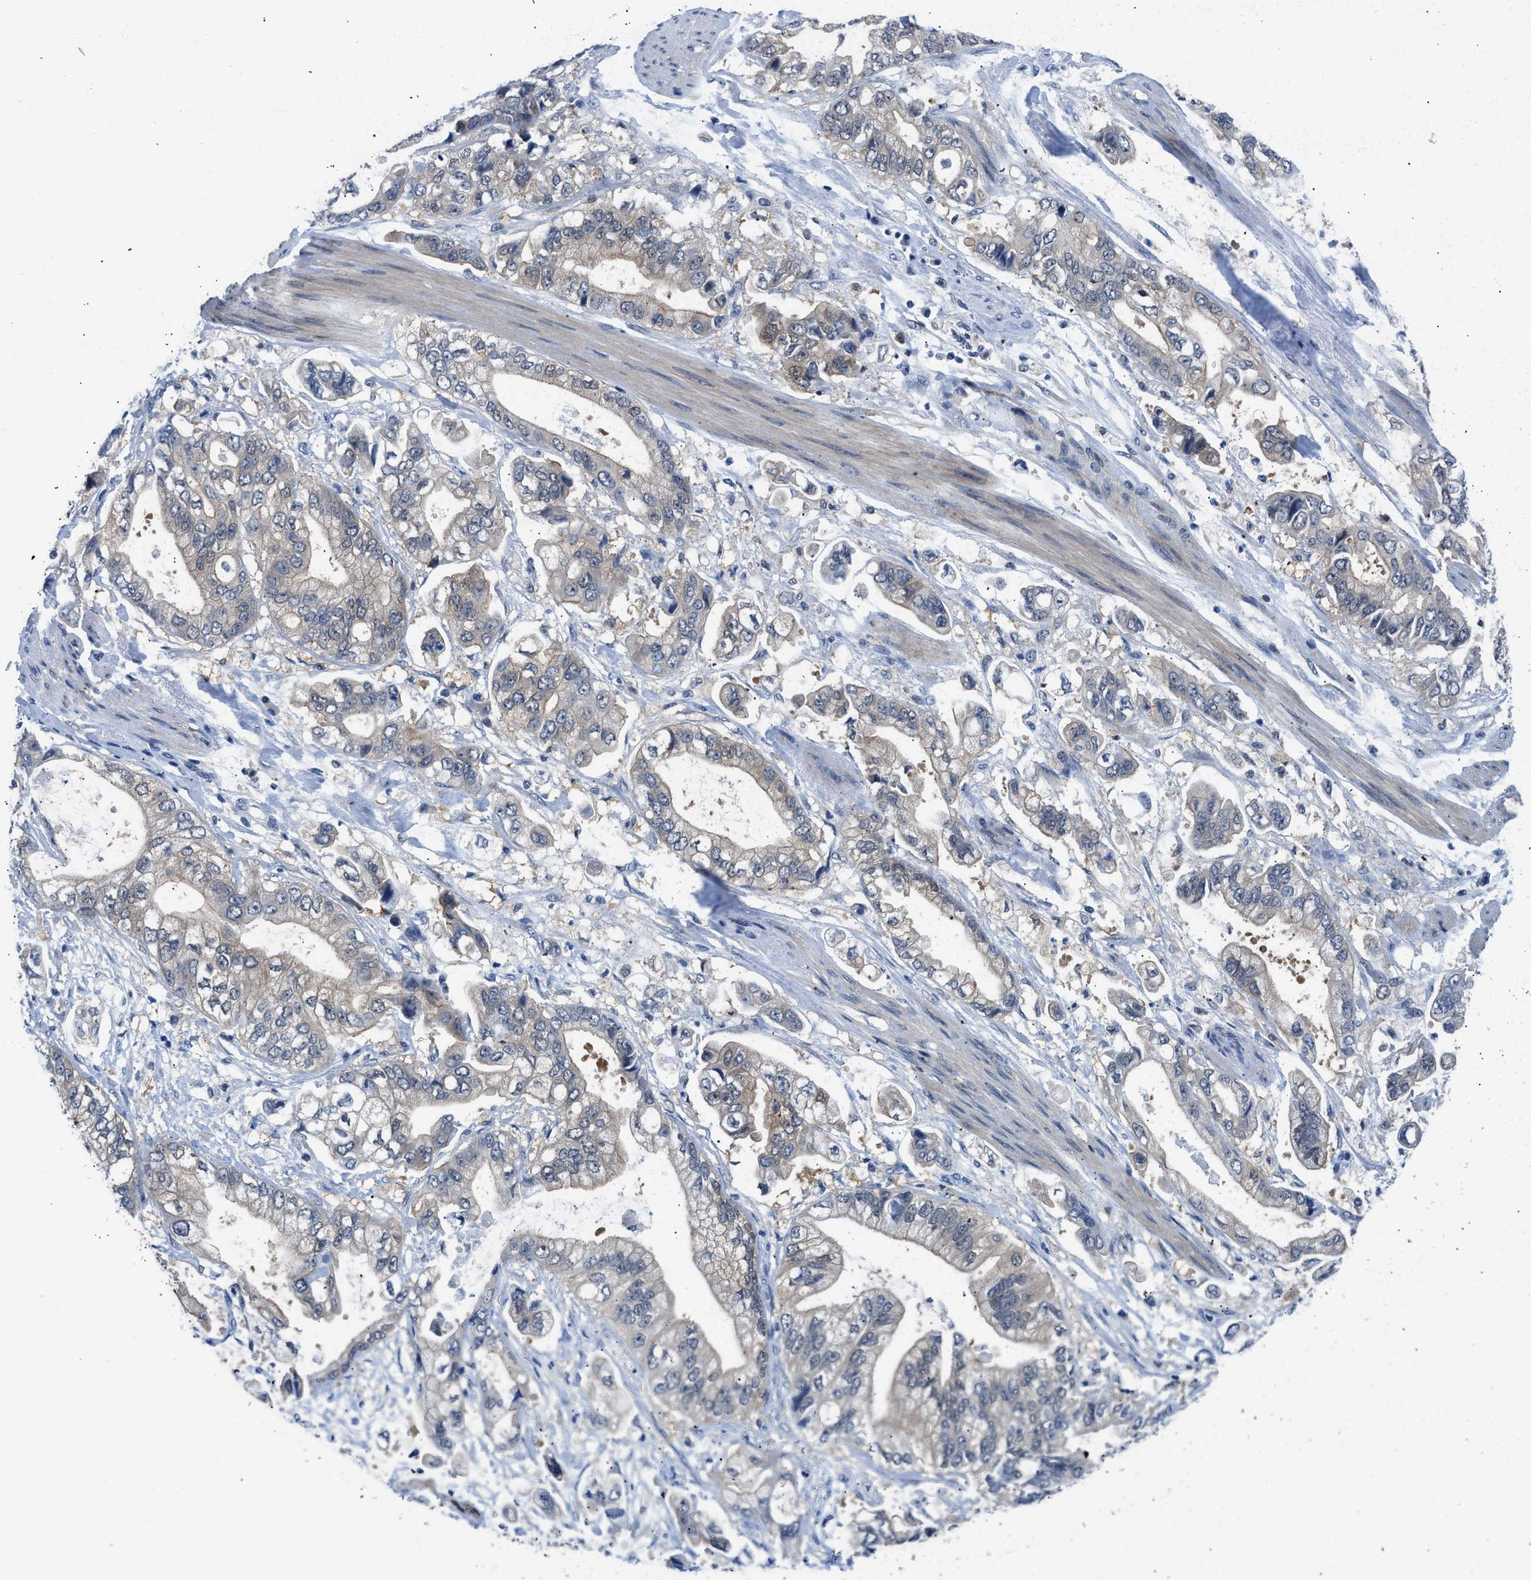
{"staining": {"intensity": "weak", "quantity": "<25%", "location": "cytoplasmic/membranous"}, "tissue": "stomach cancer", "cell_type": "Tumor cells", "image_type": "cancer", "snomed": [{"axis": "morphology", "description": "Normal tissue, NOS"}, {"axis": "morphology", "description": "Adenocarcinoma, NOS"}, {"axis": "topography", "description": "Stomach"}], "caption": "Image shows no protein staining in tumor cells of stomach adenocarcinoma tissue.", "gene": "CBR1", "patient": {"sex": "male", "age": 62}}